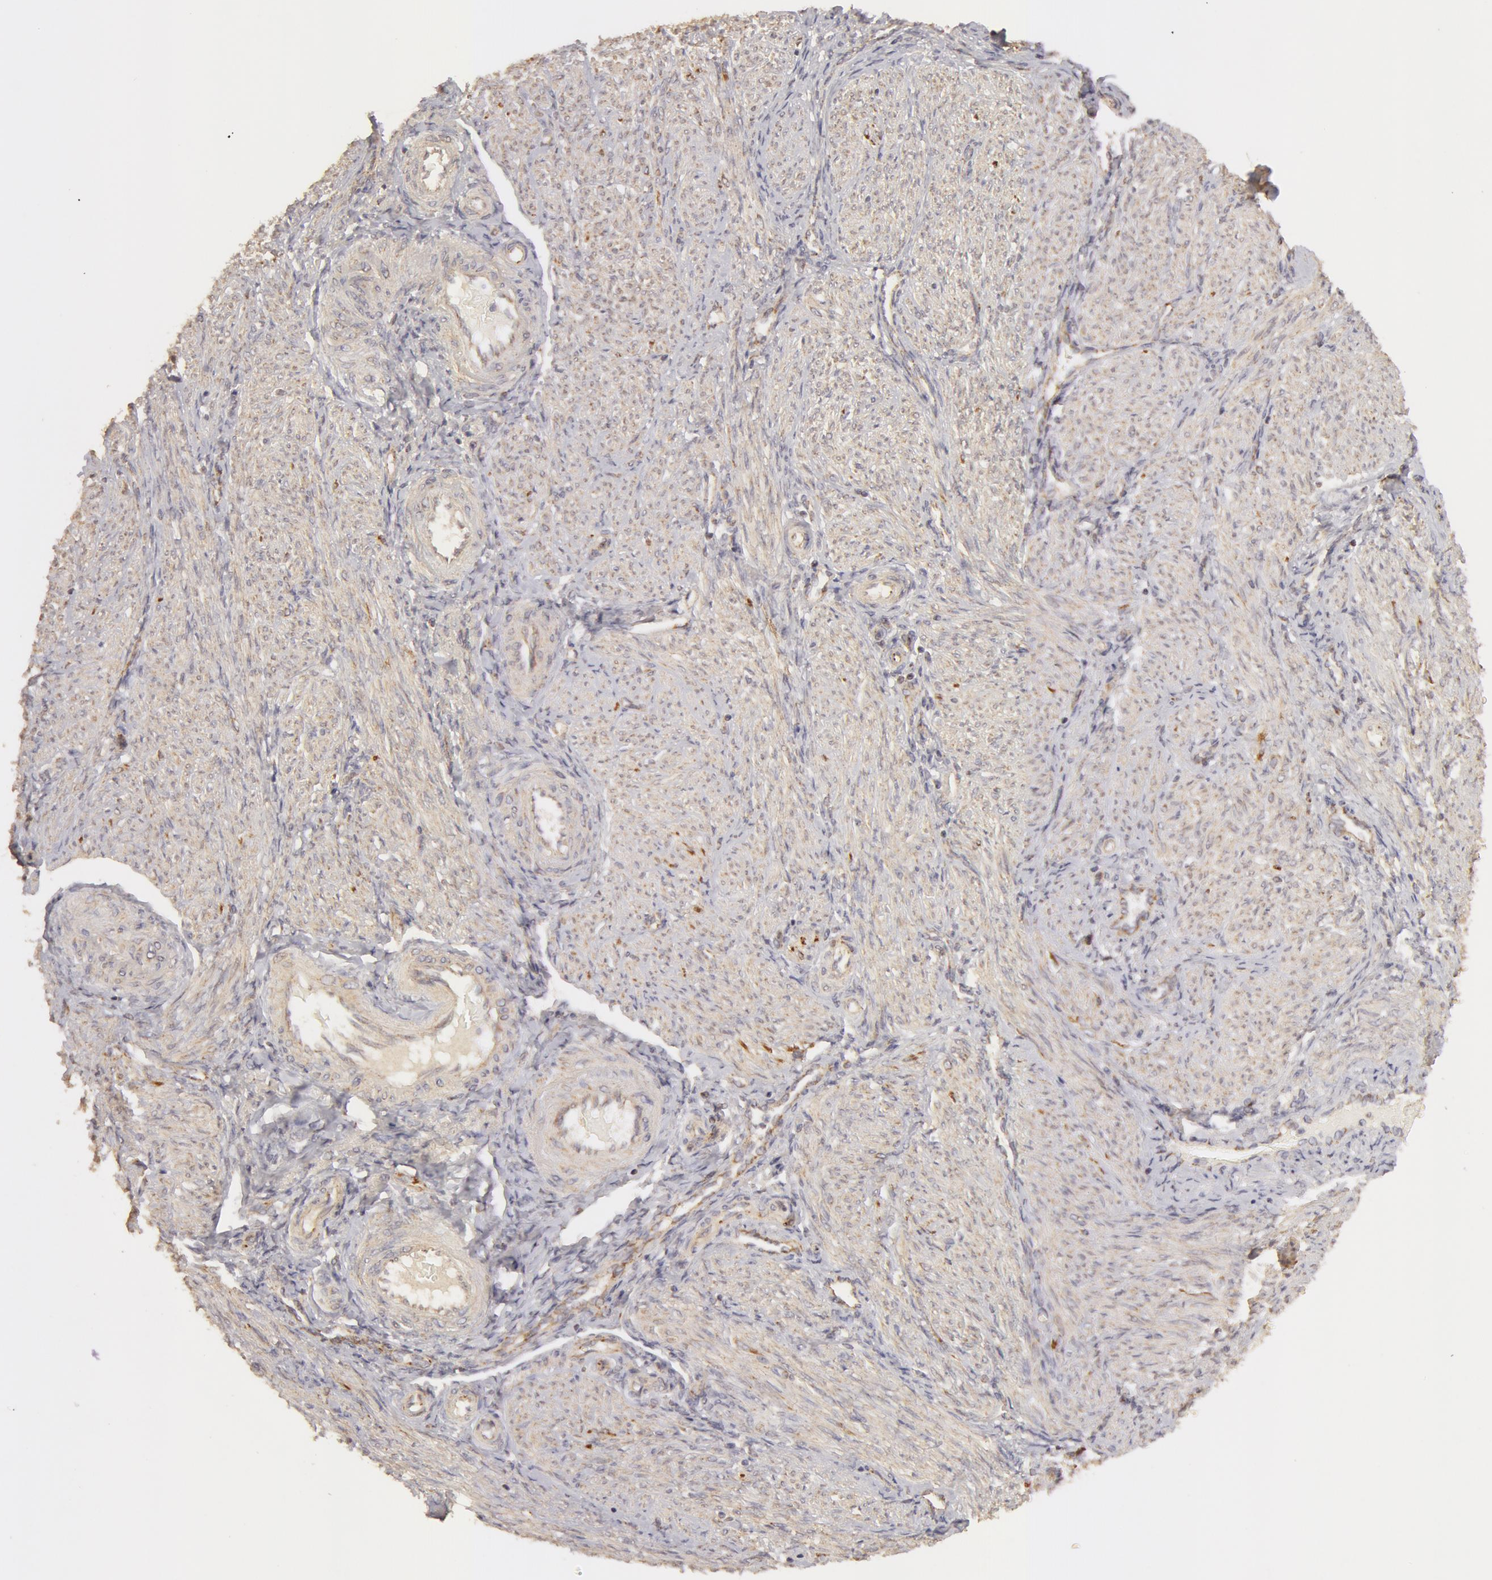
{"staining": {"intensity": "negative", "quantity": "none", "location": "none"}, "tissue": "endometrium", "cell_type": "Cells in endometrial stroma", "image_type": "normal", "snomed": [{"axis": "morphology", "description": "Normal tissue, NOS"}, {"axis": "topography", "description": "Endometrium"}], "caption": "Cells in endometrial stroma show no significant protein staining in benign endometrium. The staining is performed using DAB brown chromogen with nuclei counter-stained in using hematoxylin.", "gene": "ADPRH", "patient": {"sex": "female", "age": 36}}